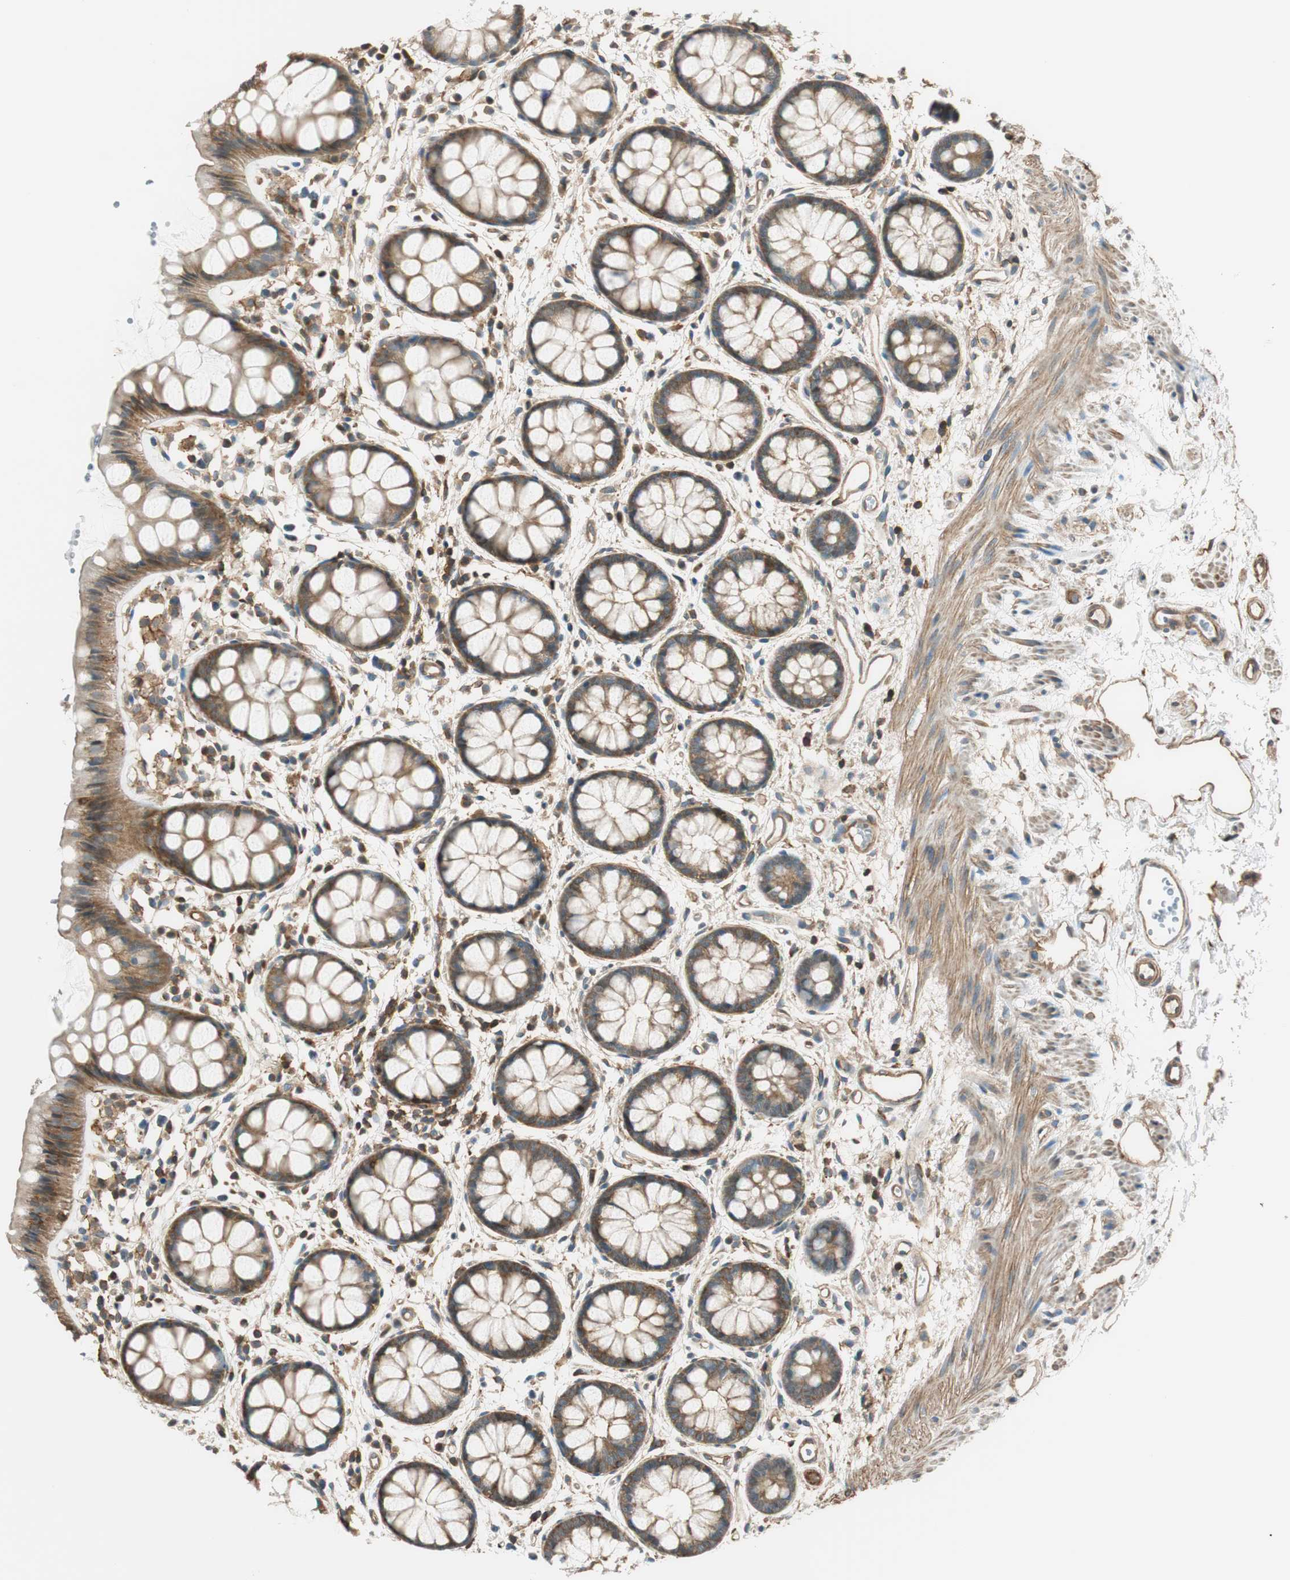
{"staining": {"intensity": "strong", "quantity": ">75%", "location": "cytoplasmic/membranous"}, "tissue": "rectum", "cell_type": "Glandular cells", "image_type": "normal", "snomed": [{"axis": "morphology", "description": "Normal tissue, NOS"}, {"axis": "topography", "description": "Rectum"}], "caption": "Immunohistochemical staining of normal human rectum shows high levels of strong cytoplasmic/membranous positivity in about >75% of glandular cells. (DAB (3,3'-diaminobenzidine) IHC with brightfield microscopy, high magnification).", "gene": "PI4K2B", "patient": {"sex": "female", "age": 66}}